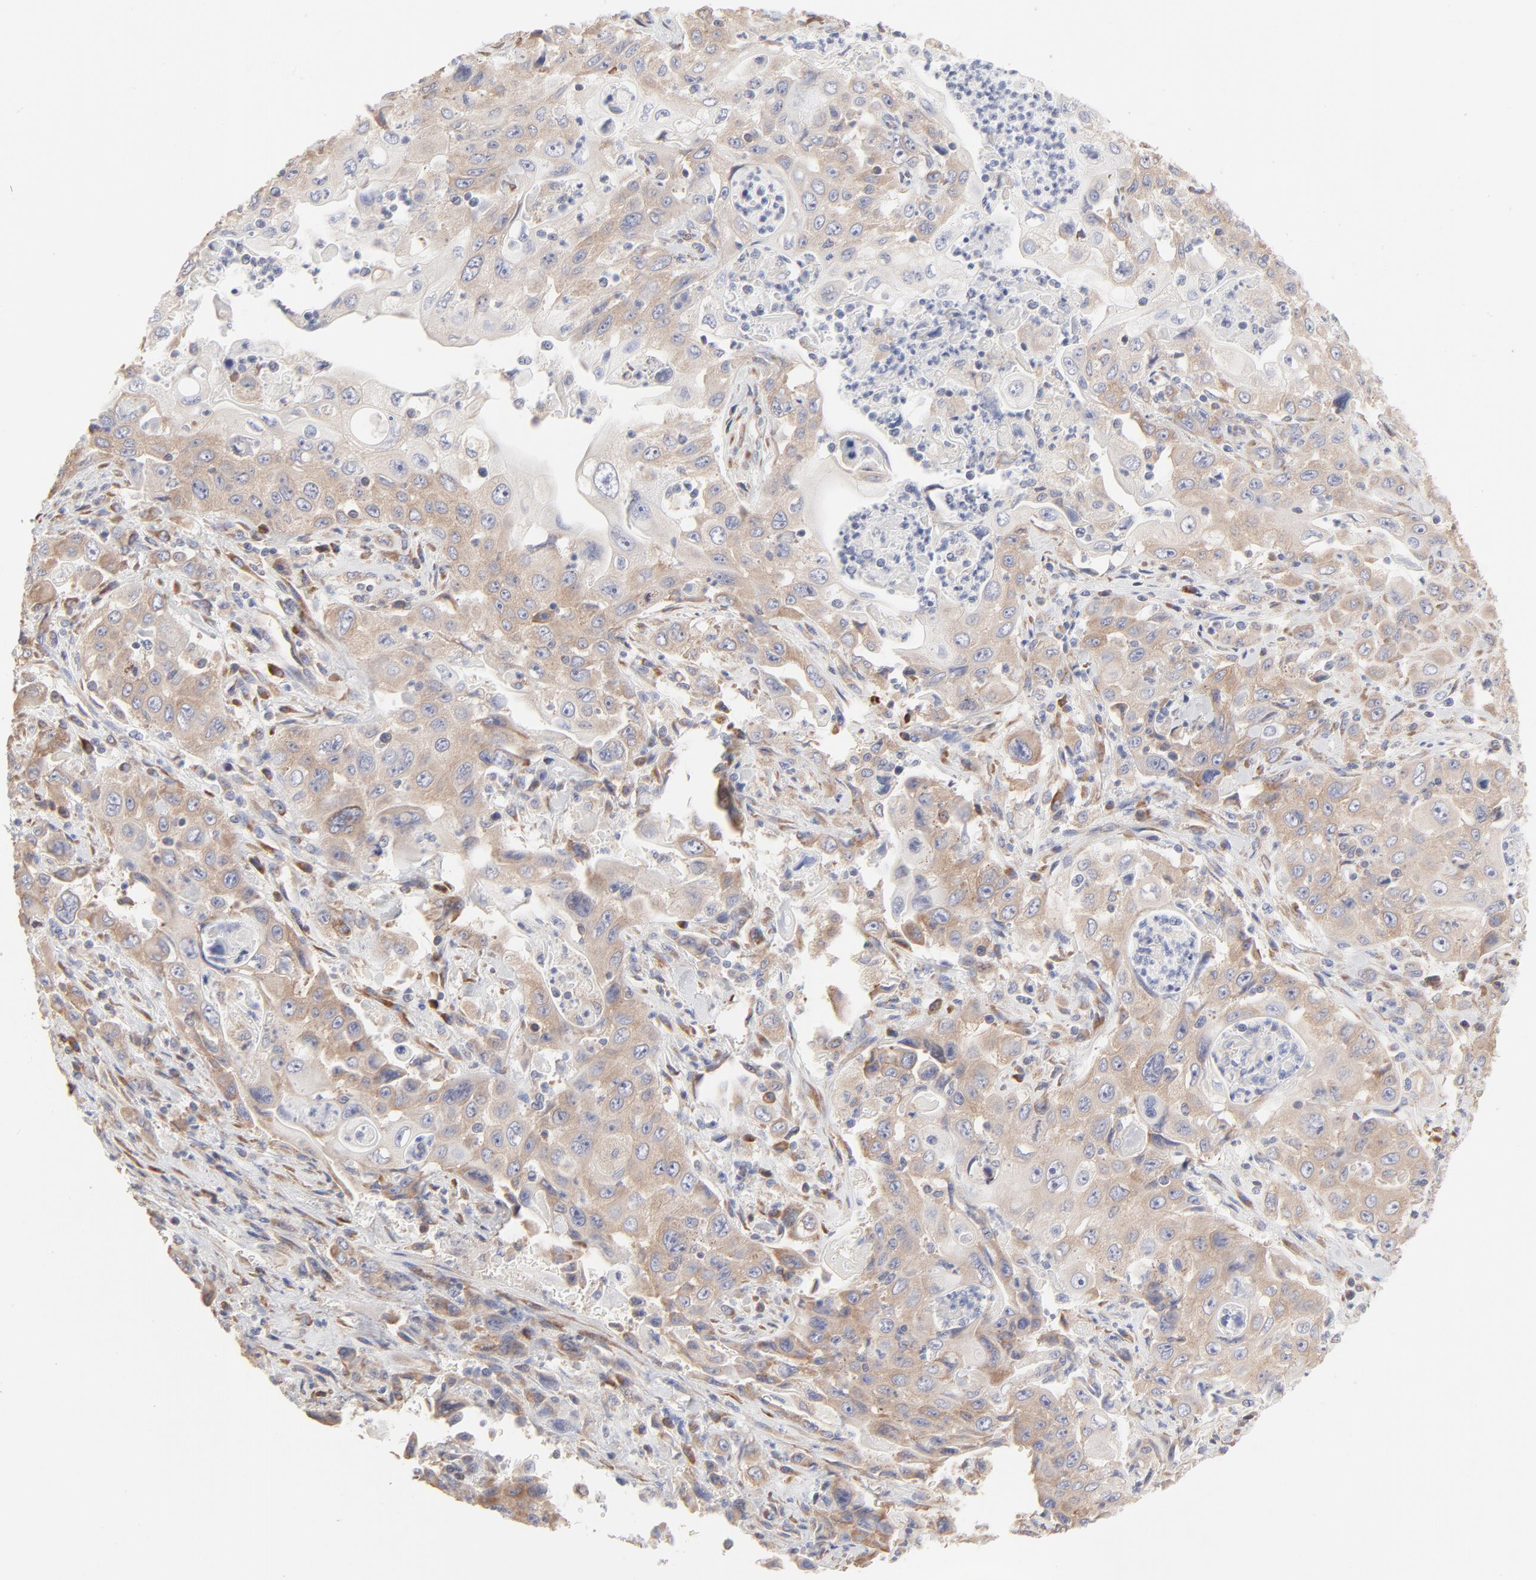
{"staining": {"intensity": "moderate", "quantity": ">75%", "location": "cytoplasmic/membranous"}, "tissue": "pancreatic cancer", "cell_type": "Tumor cells", "image_type": "cancer", "snomed": [{"axis": "morphology", "description": "Adenocarcinoma, NOS"}, {"axis": "topography", "description": "Pancreas"}], "caption": "High-magnification brightfield microscopy of pancreatic adenocarcinoma stained with DAB (brown) and counterstained with hematoxylin (blue). tumor cells exhibit moderate cytoplasmic/membranous positivity is appreciated in approximately>75% of cells.", "gene": "RPS21", "patient": {"sex": "male", "age": 70}}